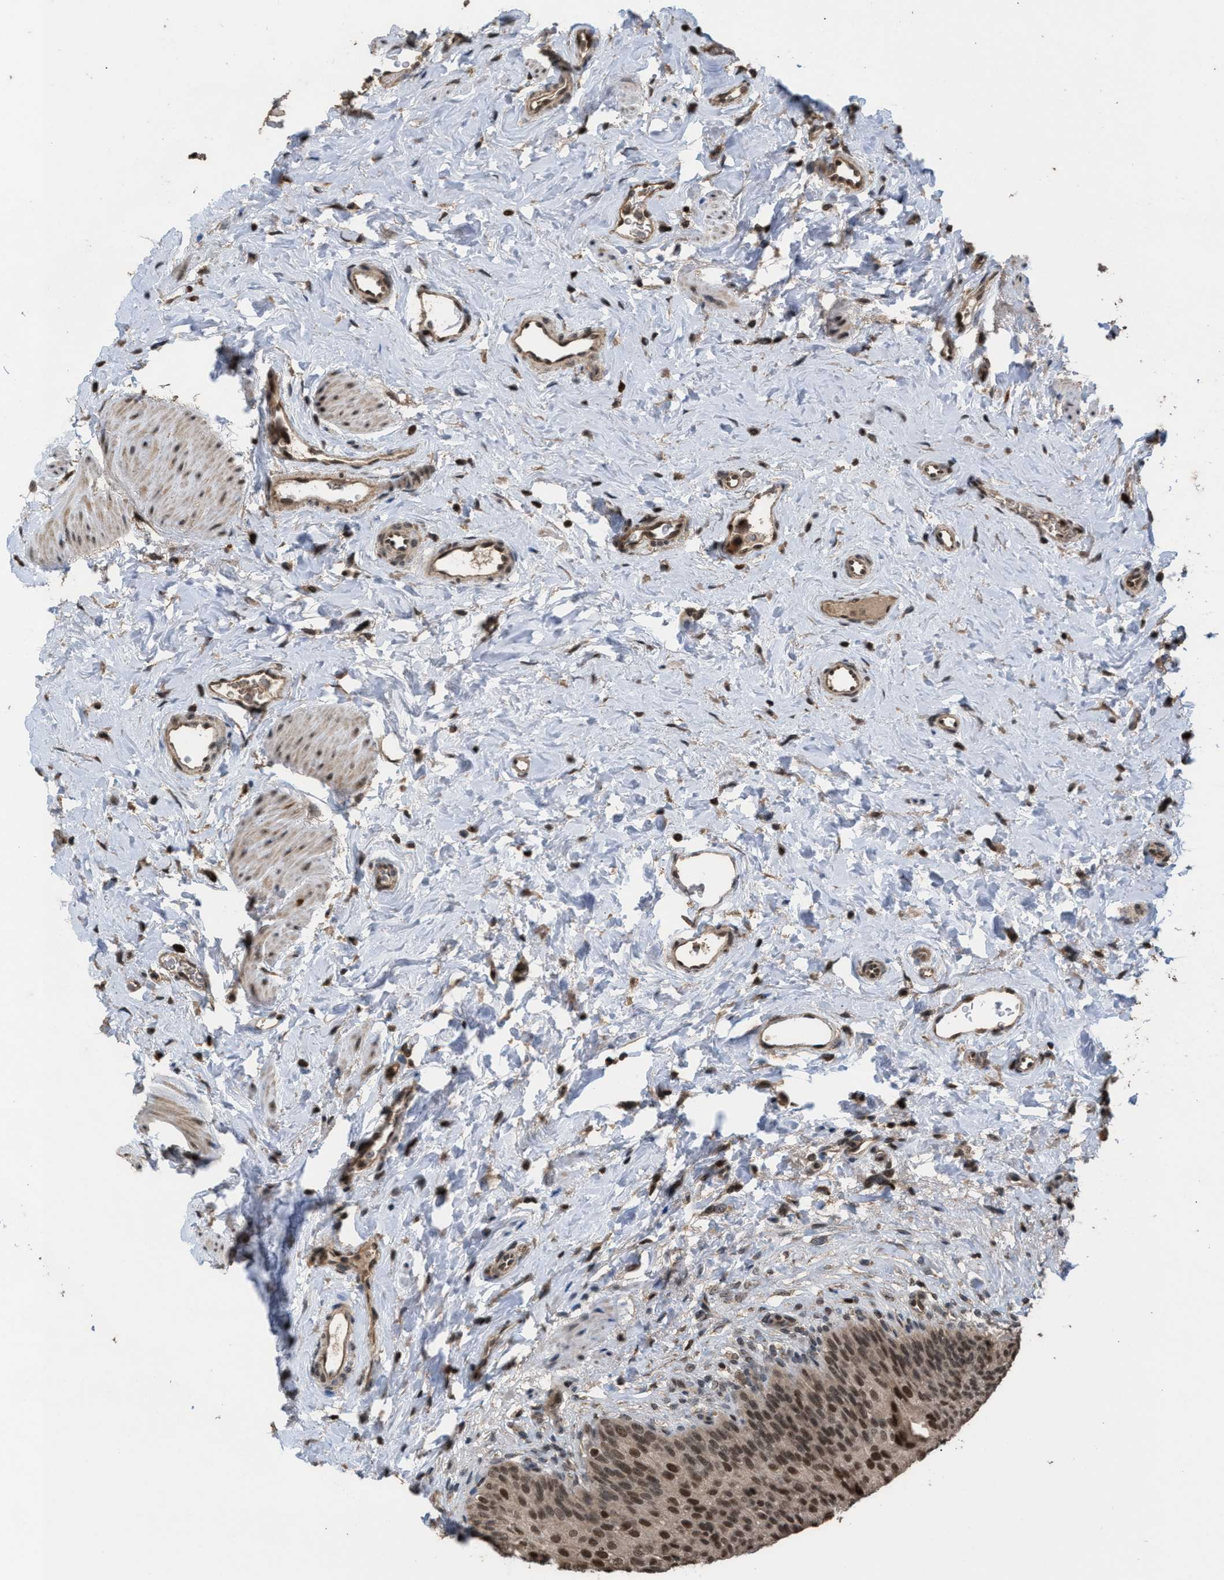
{"staining": {"intensity": "strong", "quantity": ">75%", "location": "cytoplasmic/membranous,nuclear"}, "tissue": "urinary bladder", "cell_type": "Urothelial cells", "image_type": "normal", "snomed": [{"axis": "morphology", "description": "Normal tissue, NOS"}, {"axis": "topography", "description": "Urinary bladder"}], "caption": "Protein staining by immunohistochemistry reveals strong cytoplasmic/membranous,nuclear staining in about >75% of urothelial cells in normal urinary bladder.", "gene": "C9orf78", "patient": {"sex": "female", "age": 79}}